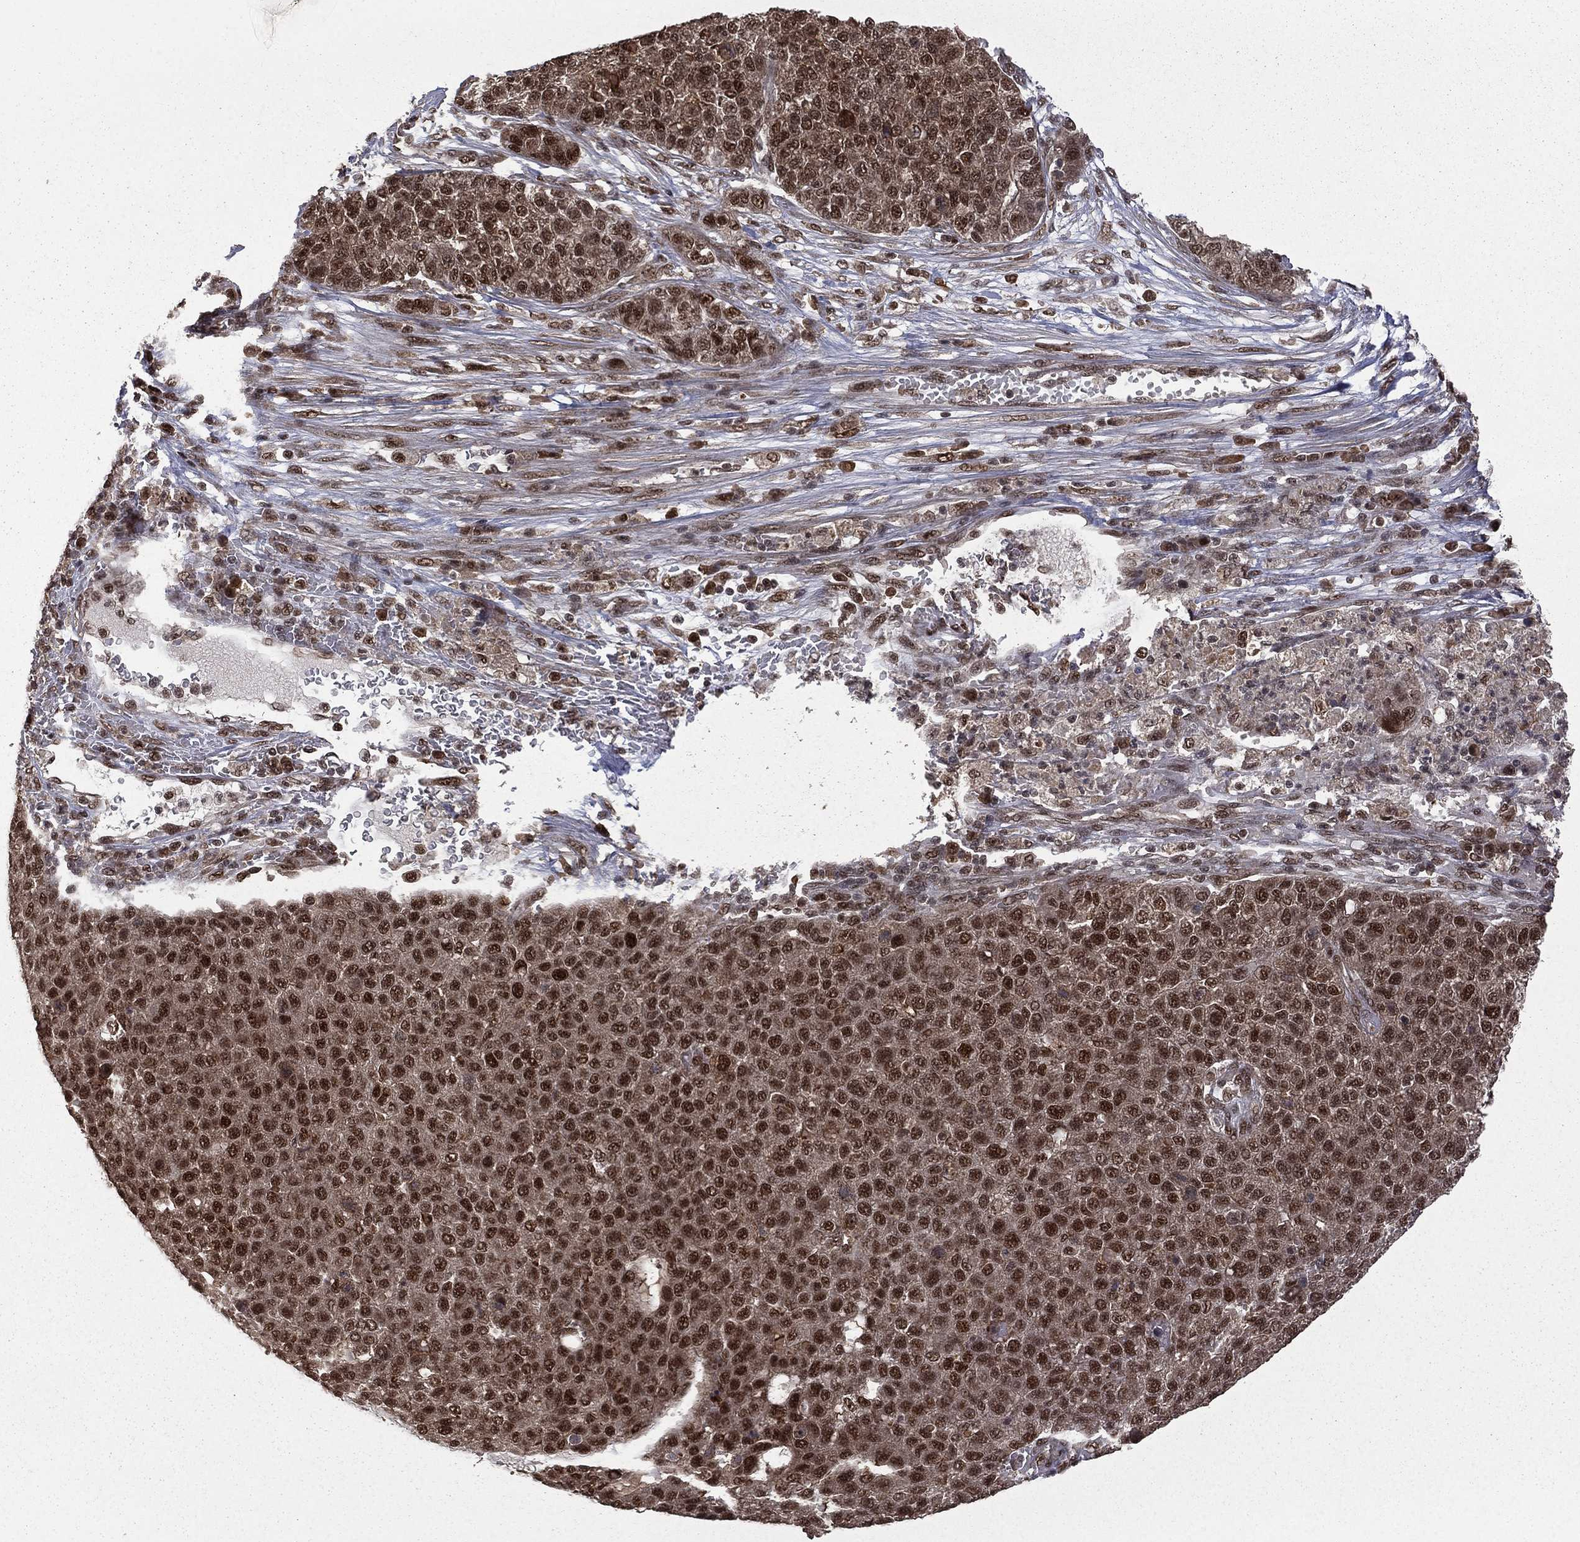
{"staining": {"intensity": "strong", "quantity": "25%-75%", "location": "nuclear"}, "tissue": "pancreatic cancer", "cell_type": "Tumor cells", "image_type": "cancer", "snomed": [{"axis": "morphology", "description": "Adenocarcinoma, NOS"}, {"axis": "topography", "description": "Pancreas"}], "caption": "Protein staining shows strong nuclear expression in approximately 25%-75% of tumor cells in pancreatic adenocarcinoma.", "gene": "JMJD6", "patient": {"sex": "female", "age": 61}}